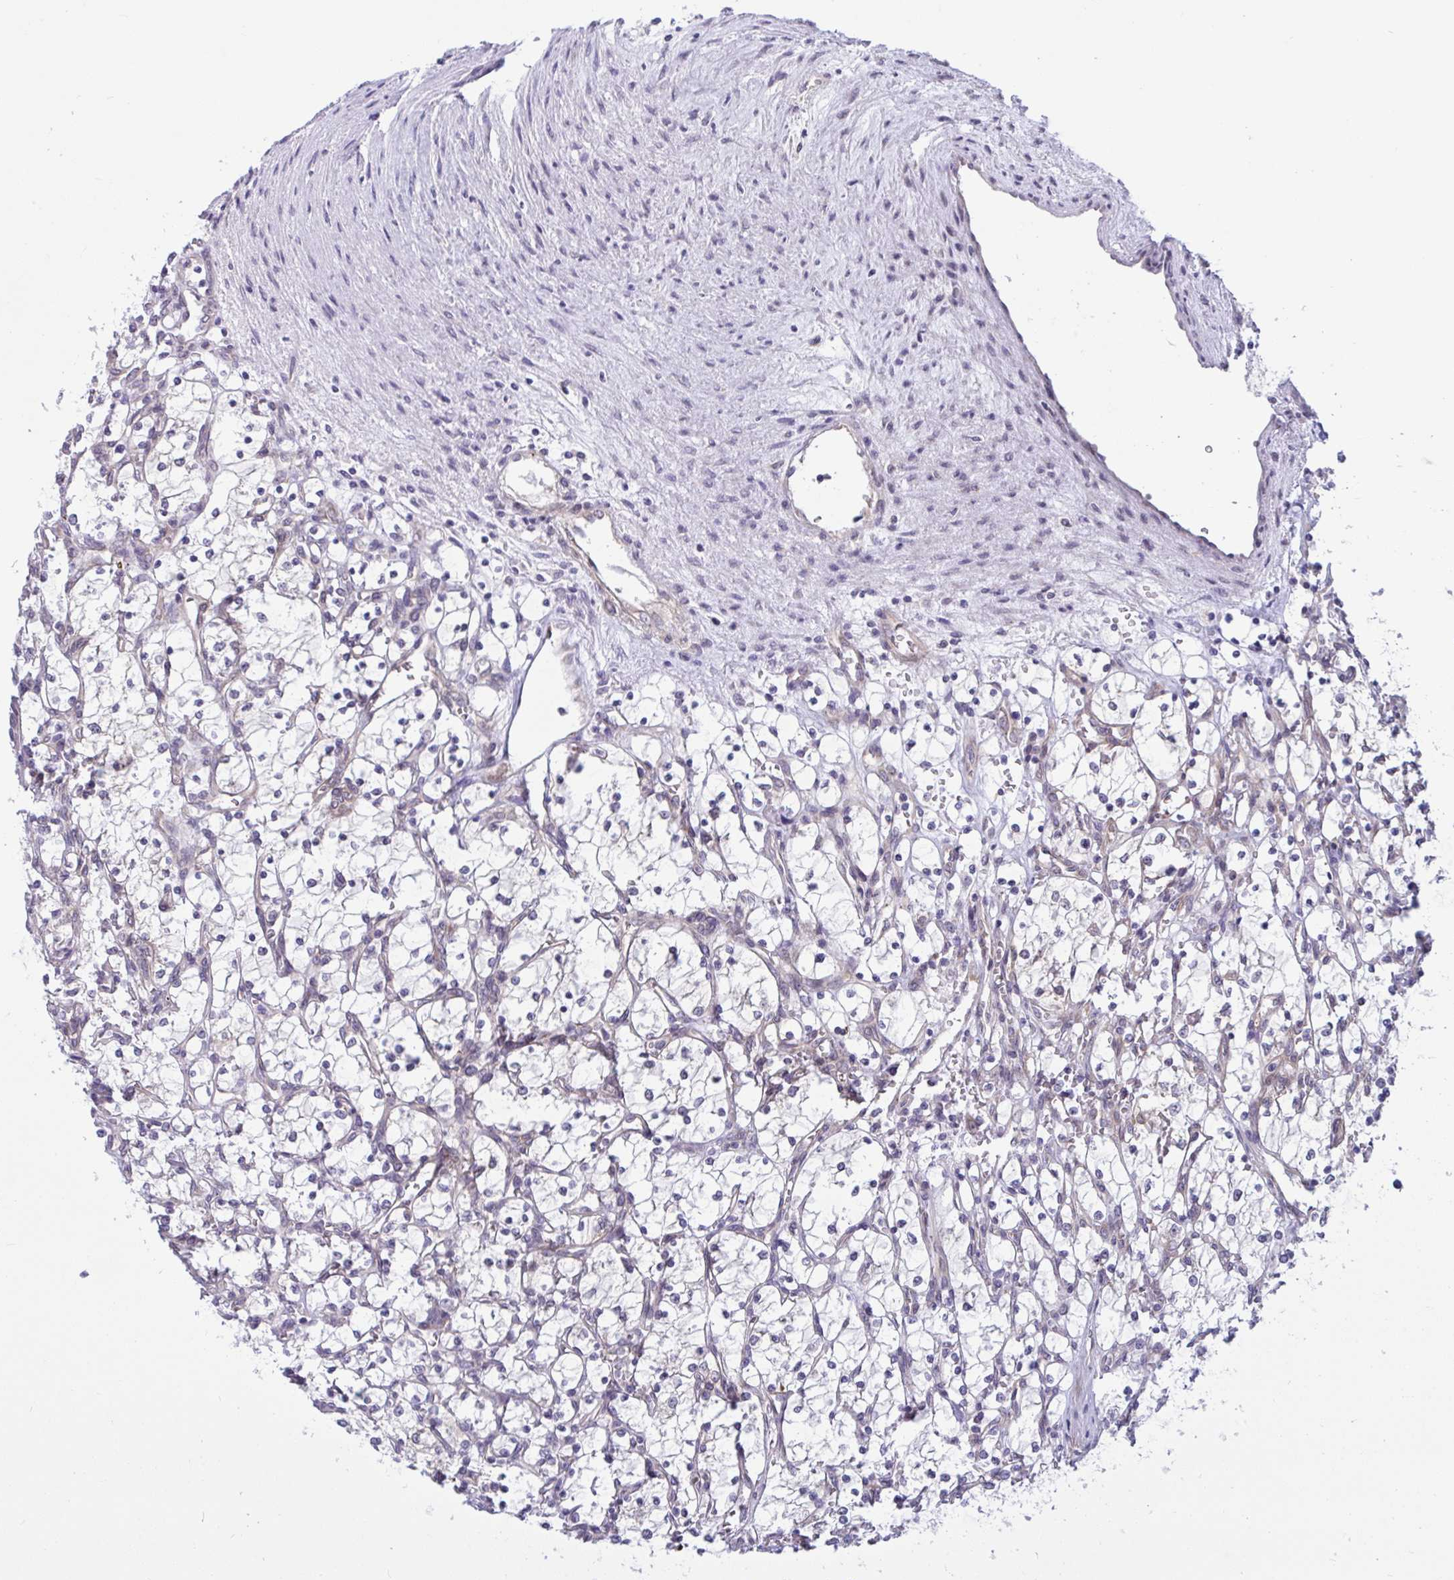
{"staining": {"intensity": "negative", "quantity": "none", "location": "none"}, "tissue": "renal cancer", "cell_type": "Tumor cells", "image_type": "cancer", "snomed": [{"axis": "morphology", "description": "Adenocarcinoma, NOS"}, {"axis": "topography", "description": "Kidney"}], "caption": "IHC histopathology image of human renal cancer (adenocarcinoma) stained for a protein (brown), which demonstrates no positivity in tumor cells. (DAB IHC visualized using brightfield microscopy, high magnification).", "gene": "CAMLG", "patient": {"sex": "female", "age": 69}}